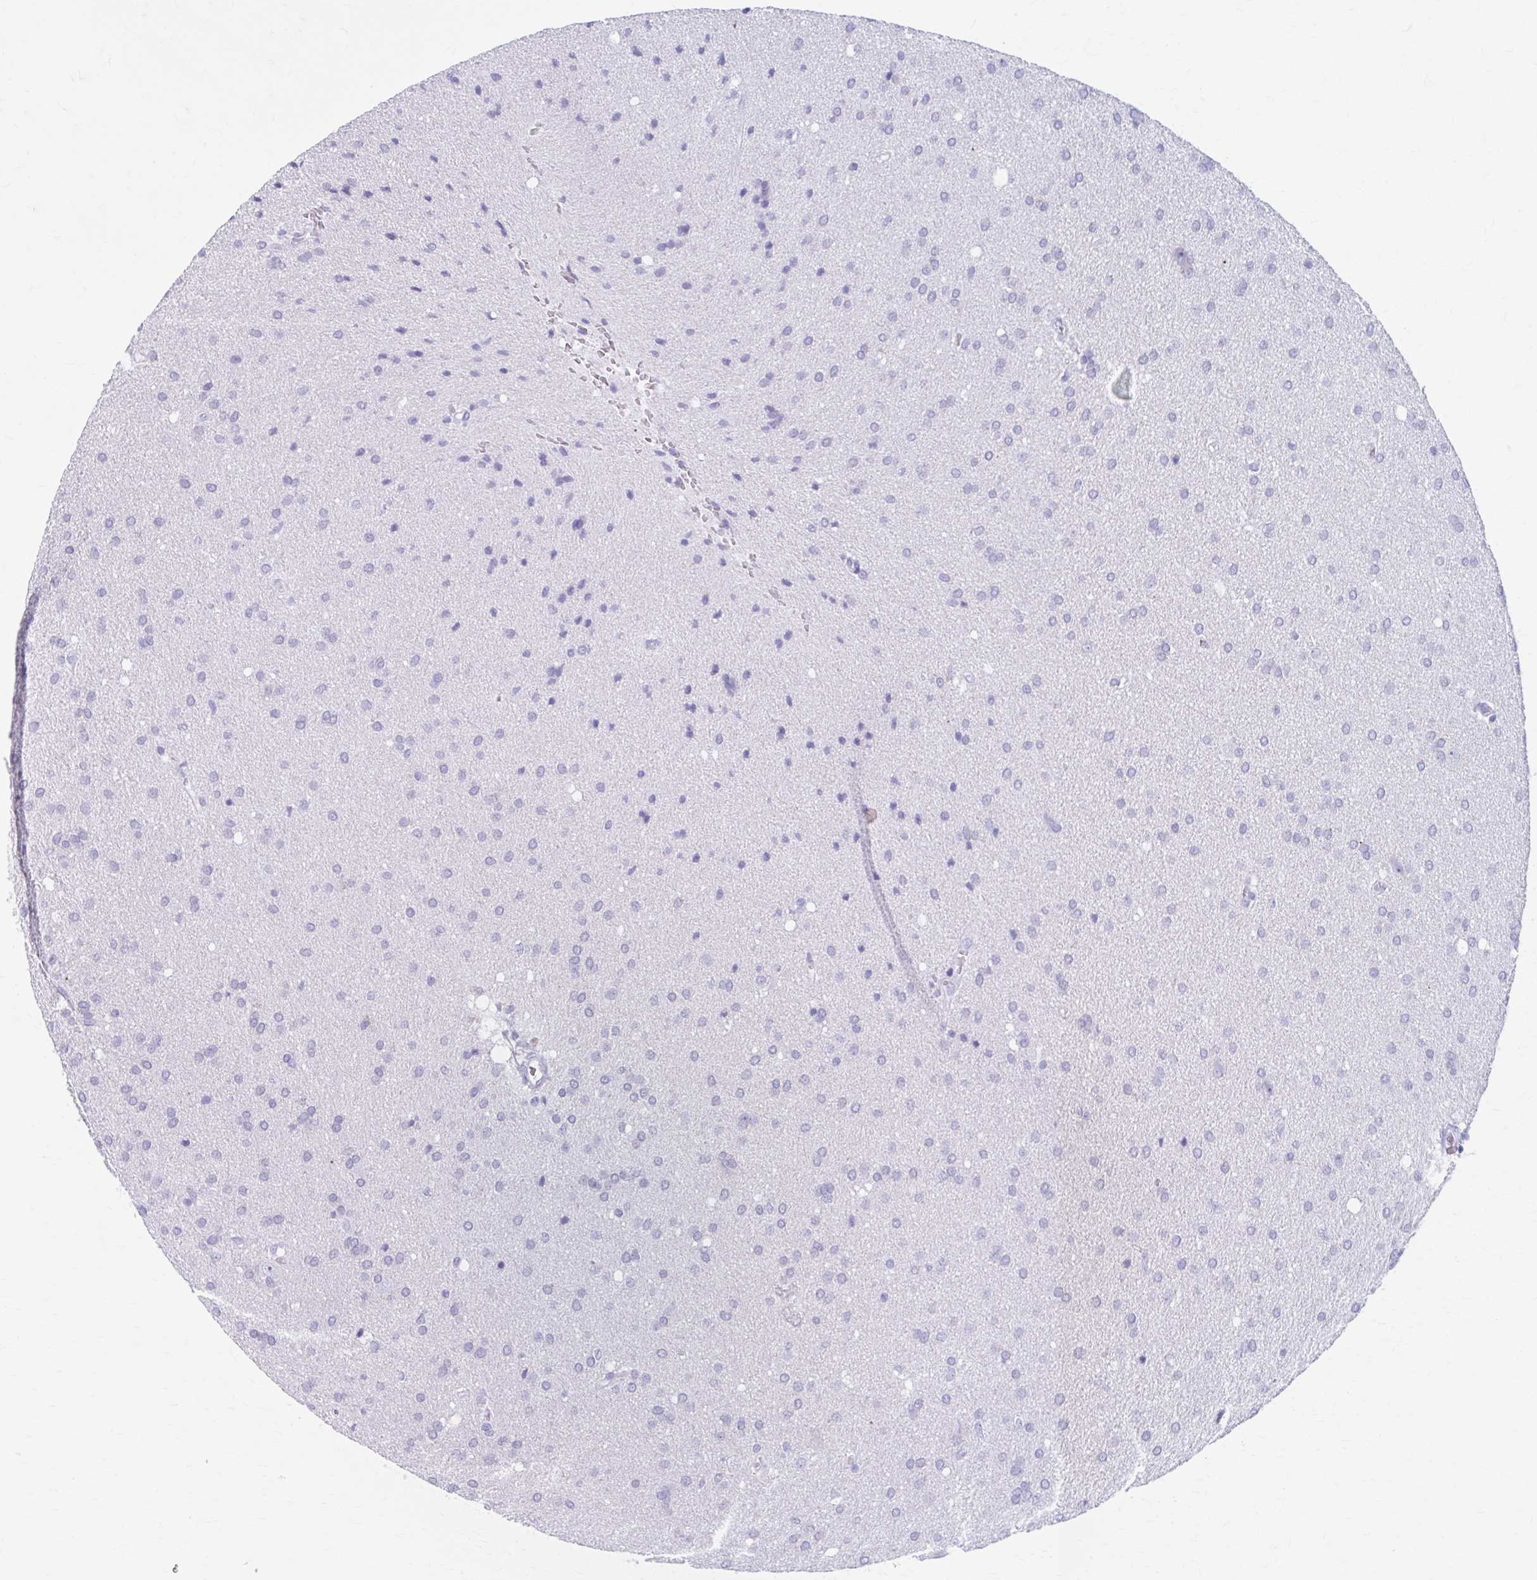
{"staining": {"intensity": "negative", "quantity": "none", "location": "none"}, "tissue": "glioma", "cell_type": "Tumor cells", "image_type": "cancer", "snomed": [{"axis": "morphology", "description": "Glioma, malignant, Low grade"}, {"axis": "topography", "description": "Brain"}], "caption": "Immunohistochemistry image of malignant glioma (low-grade) stained for a protein (brown), which reveals no positivity in tumor cells.", "gene": "KCNE2", "patient": {"sex": "female", "age": 54}}